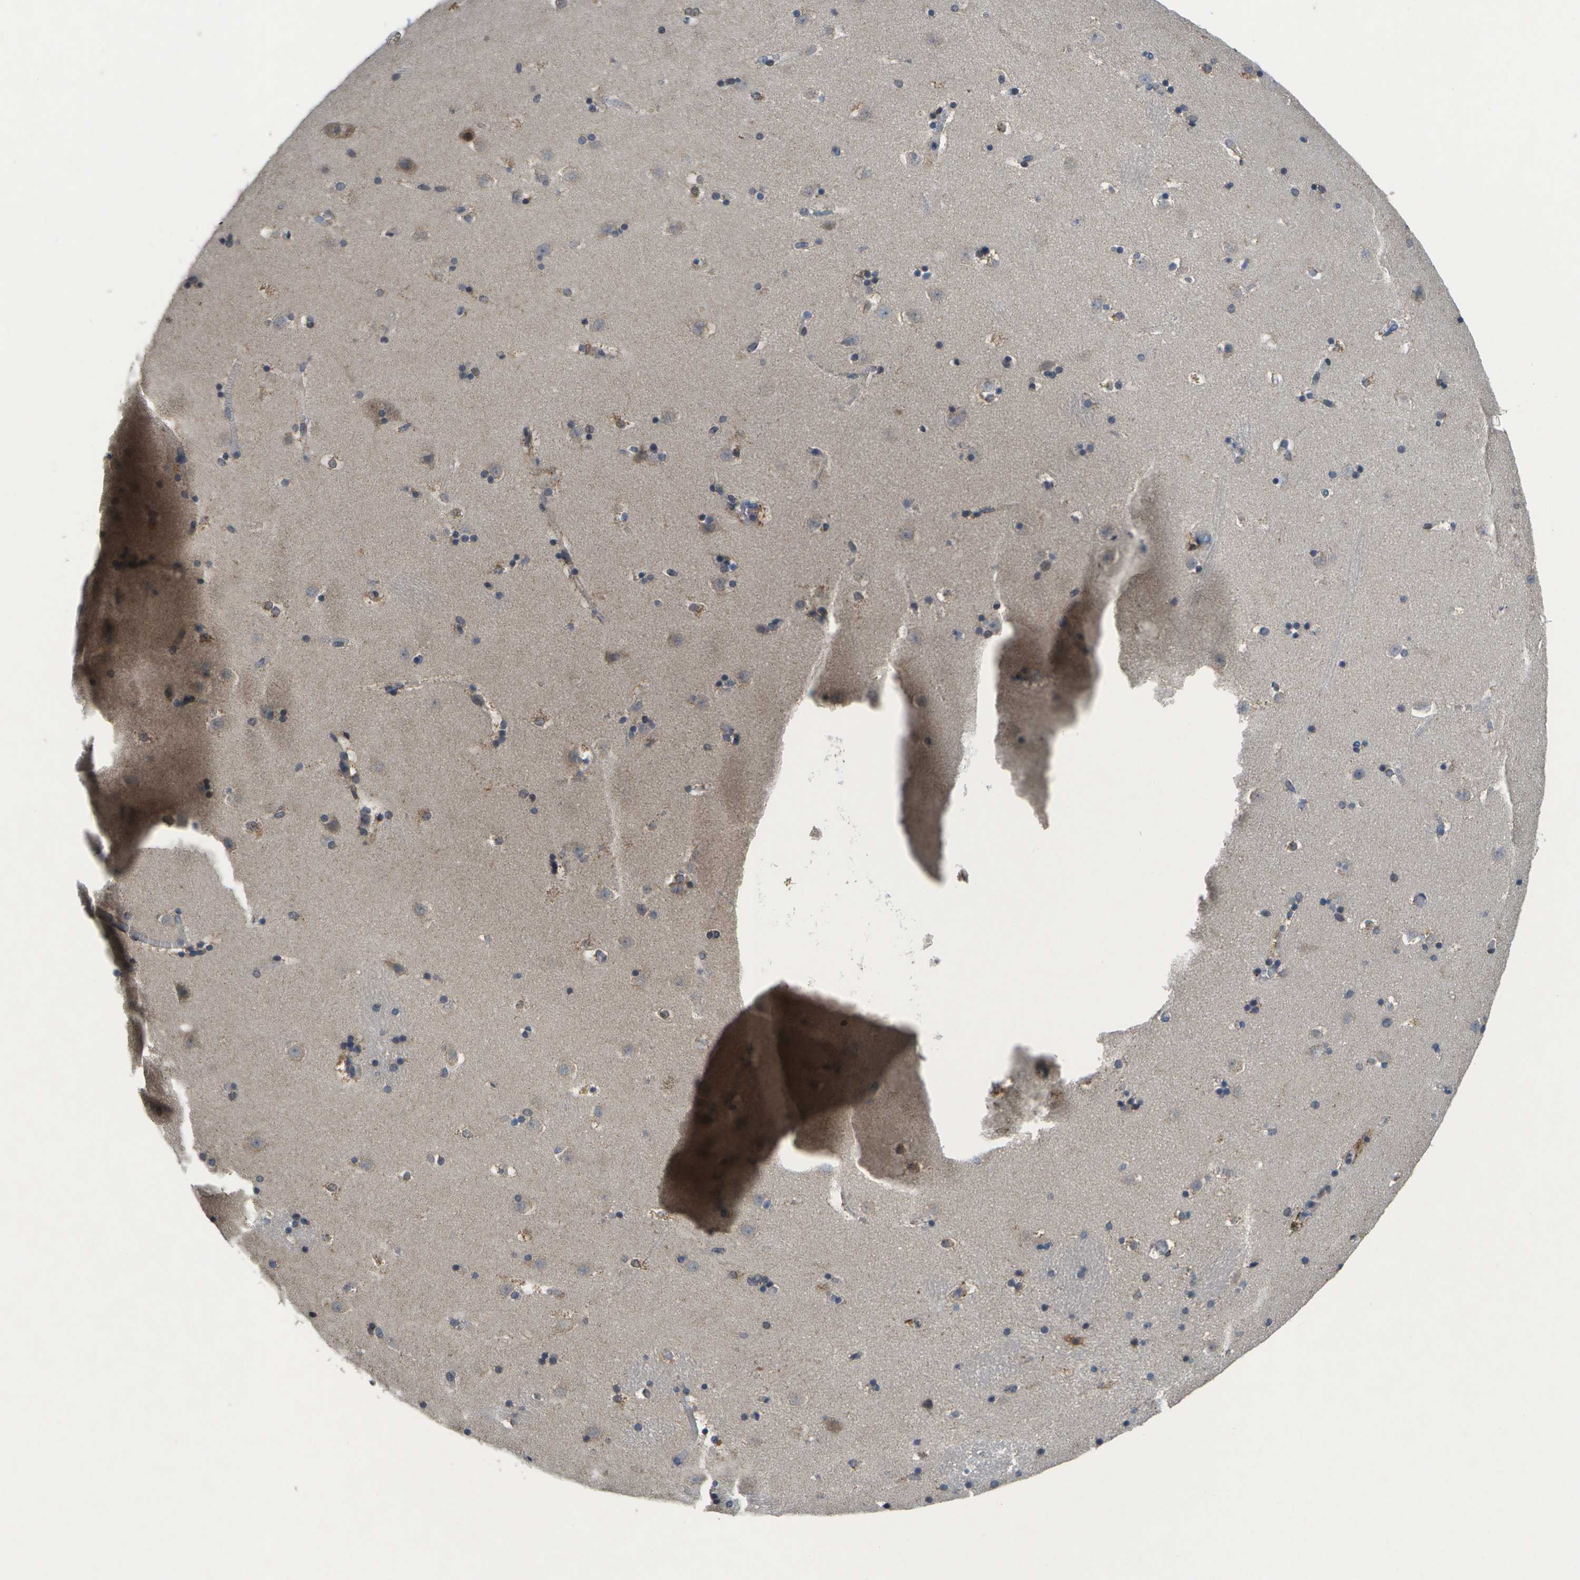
{"staining": {"intensity": "moderate", "quantity": "25%-75%", "location": "cytoplasmic/membranous"}, "tissue": "caudate", "cell_type": "Glial cells", "image_type": "normal", "snomed": [{"axis": "morphology", "description": "Normal tissue, NOS"}, {"axis": "topography", "description": "Lateral ventricle wall"}], "caption": "This image reveals immunohistochemistry staining of benign human caudate, with medium moderate cytoplasmic/membranous staining in approximately 25%-75% of glial cells.", "gene": "HADHA", "patient": {"sex": "male", "age": 45}}